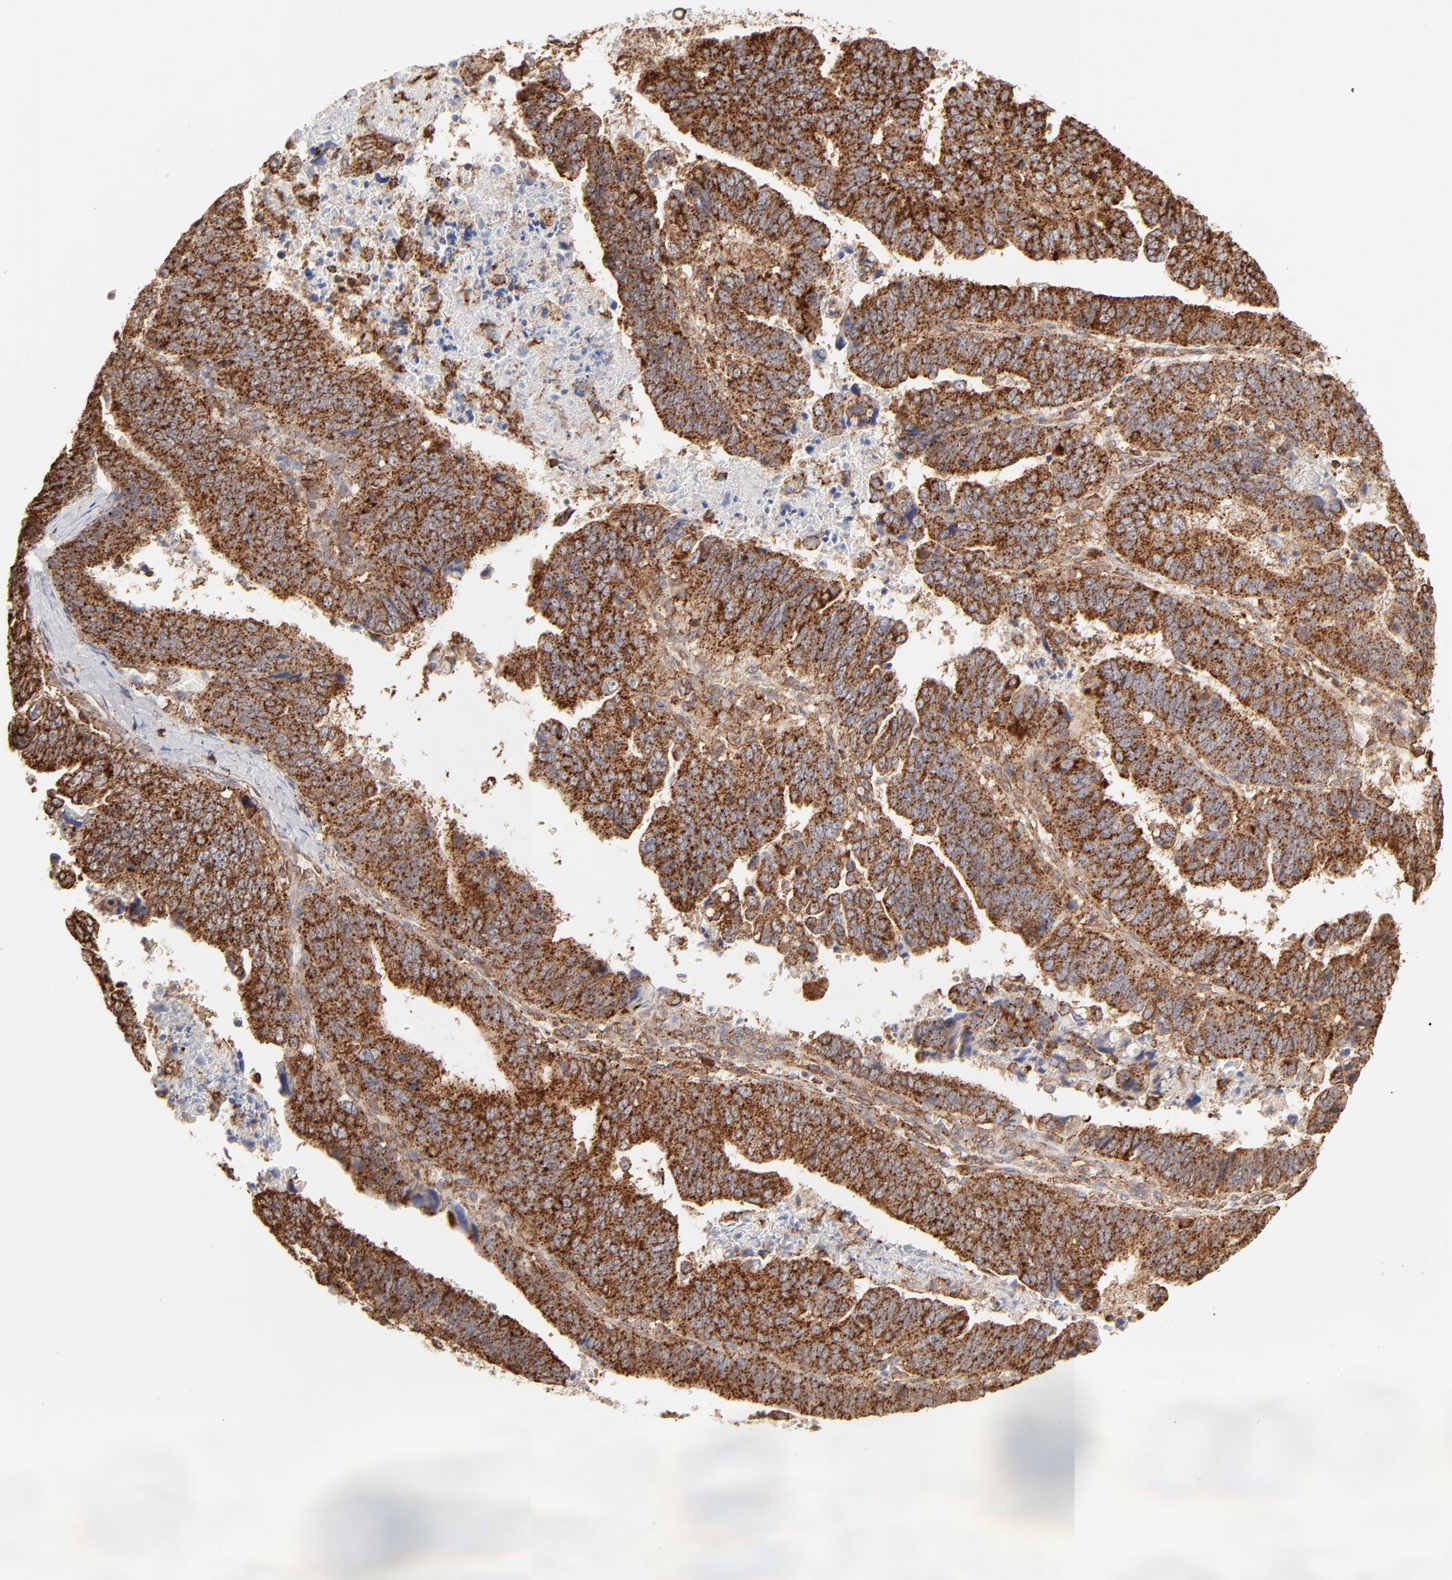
{"staining": {"intensity": "moderate", "quantity": ">75%", "location": "cytoplasmic/membranous"}, "tissue": "stomach cancer", "cell_type": "Tumor cells", "image_type": "cancer", "snomed": [{"axis": "morphology", "description": "Adenocarcinoma, NOS"}, {"axis": "topography", "description": "Stomach, upper"}], "caption": "Immunohistochemical staining of stomach cancer (adenocarcinoma) reveals medium levels of moderate cytoplasmic/membranous protein positivity in about >75% of tumor cells.", "gene": "CDK6", "patient": {"sex": "female", "age": 50}}